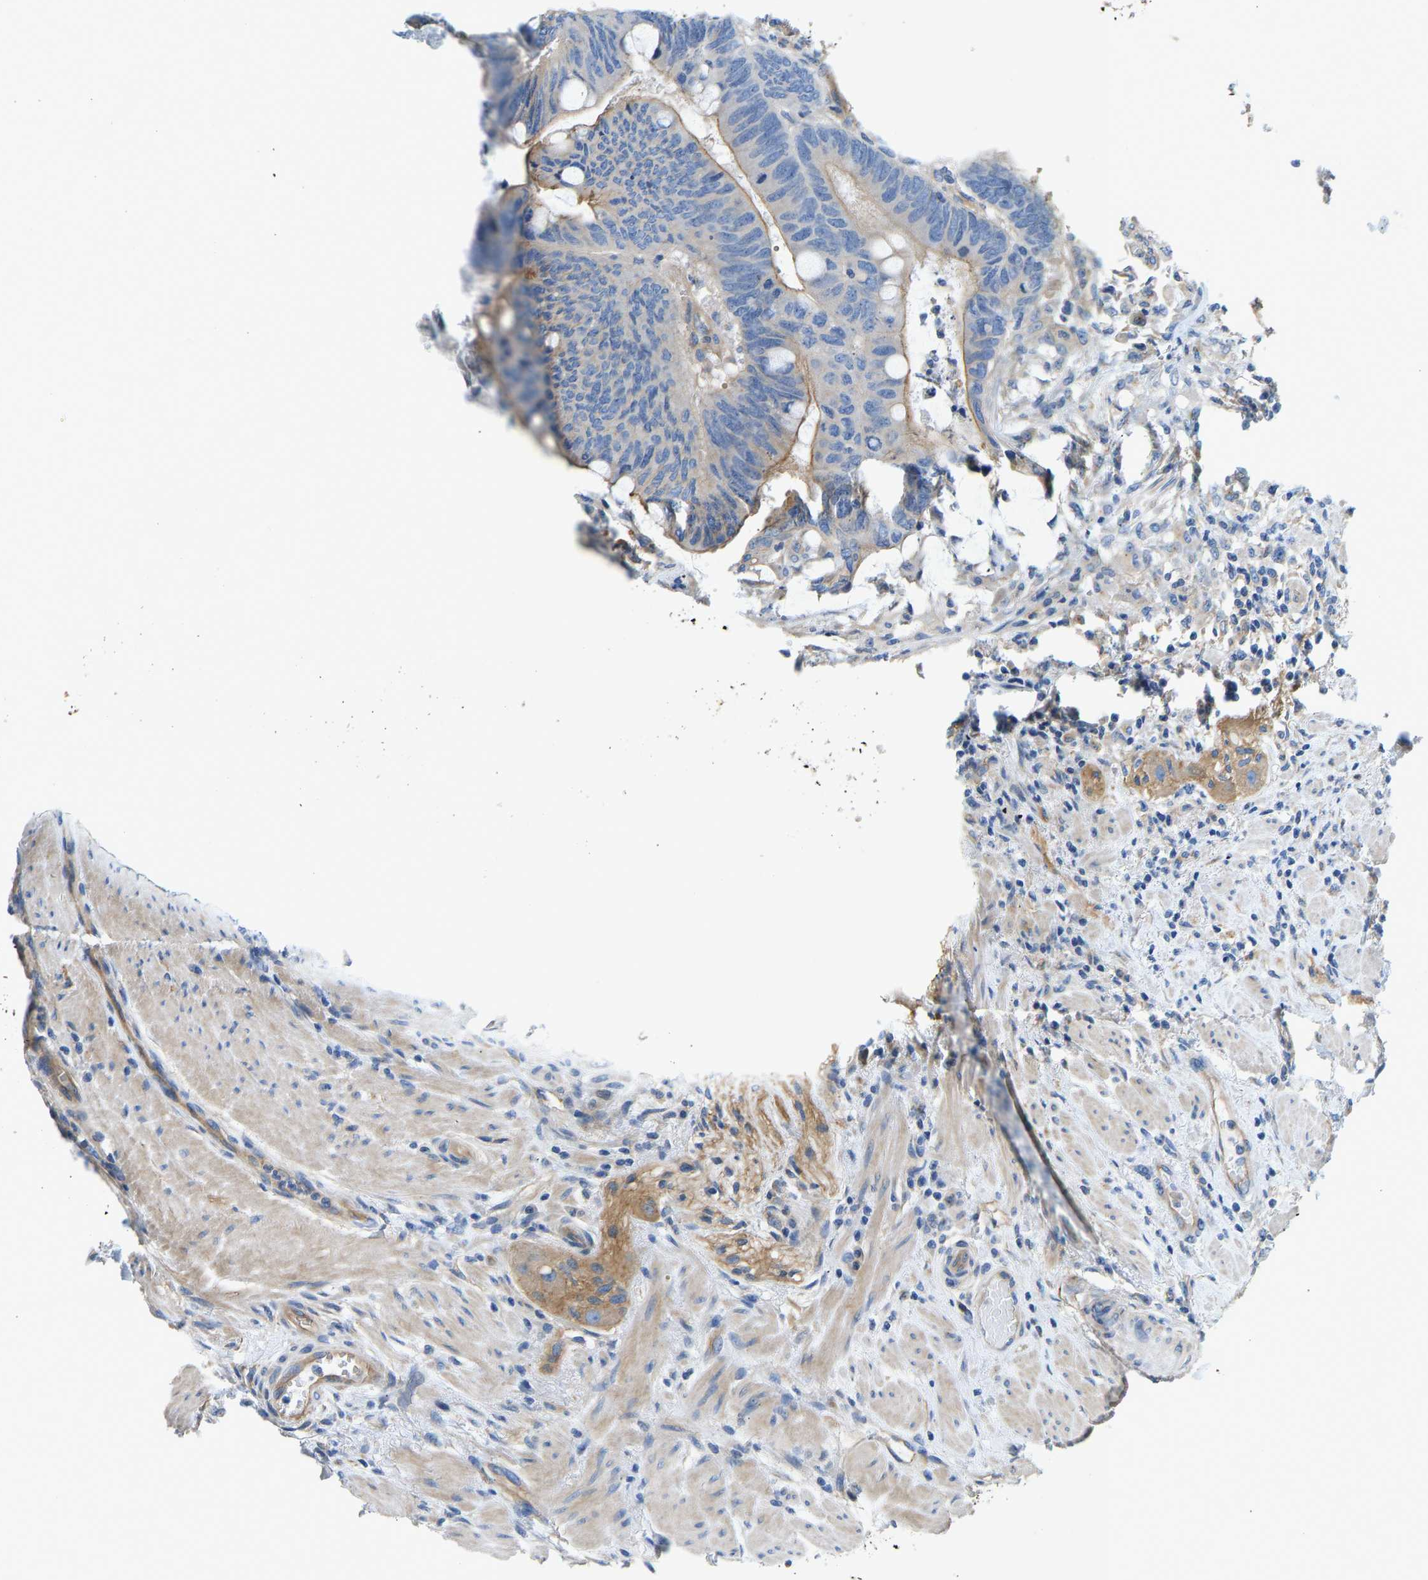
{"staining": {"intensity": "moderate", "quantity": "<25%", "location": "cytoplasmic/membranous"}, "tissue": "colorectal cancer", "cell_type": "Tumor cells", "image_type": "cancer", "snomed": [{"axis": "morphology", "description": "Normal tissue, NOS"}, {"axis": "morphology", "description": "Adenocarcinoma, NOS"}, {"axis": "topography", "description": "Rectum"}, {"axis": "topography", "description": "Peripheral nerve tissue"}], "caption": "Immunohistochemistry staining of colorectal adenocarcinoma, which displays low levels of moderate cytoplasmic/membranous expression in about <25% of tumor cells indicating moderate cytoplasmic/membranous protein staining. The staining was performed using DAB (brown) for protein detection and nuclei were counterstained in hematoxylin (blue).", "gene": "CHAD", "patient": {"sex": "male", "age": 92}}